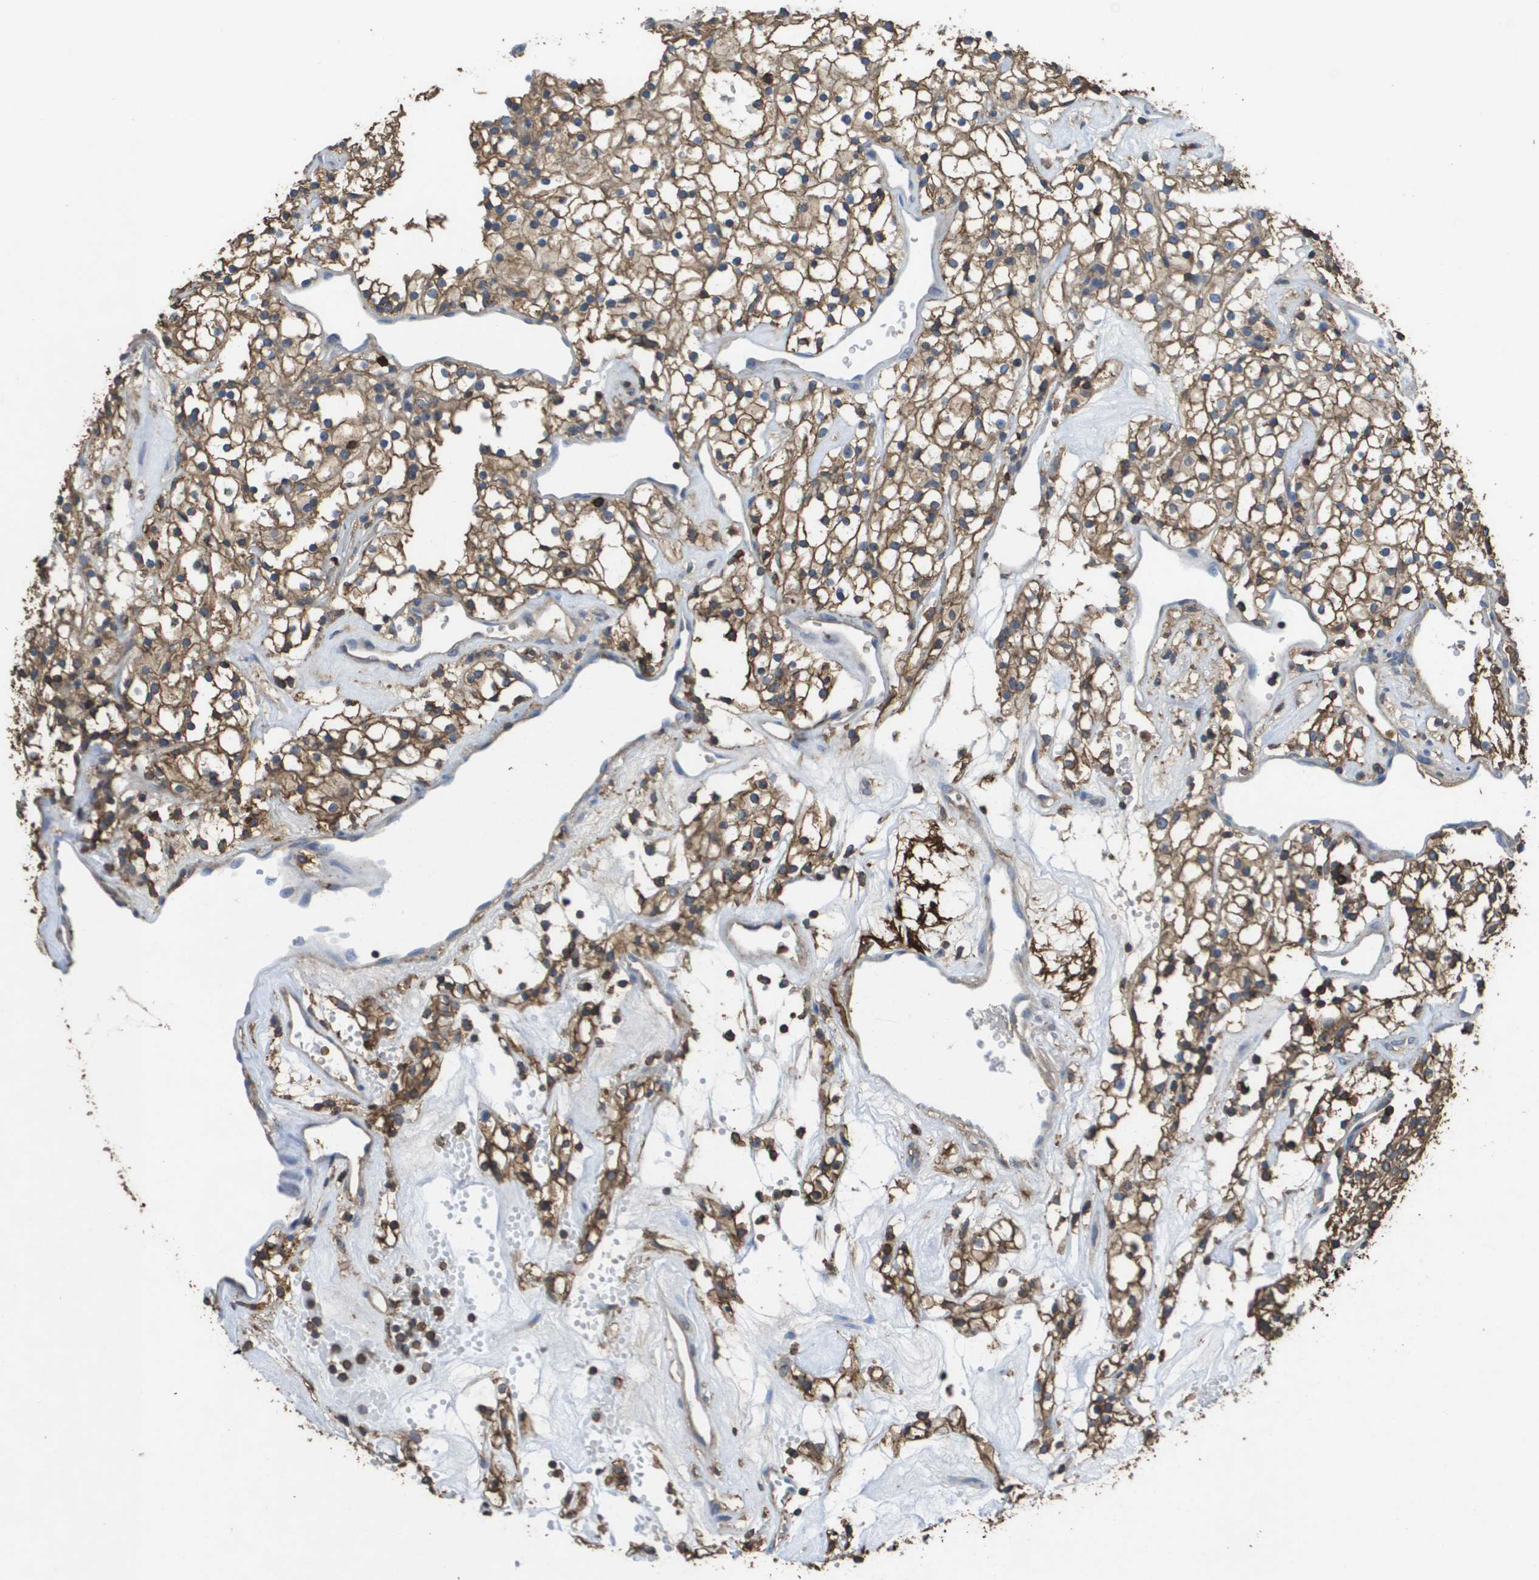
{"staining": {"intensity": "moderate", "quantity": ">75%", "location": "cytoplasmic/membranous"}, "tissue": "renal cancer", "cell_type": "Tumor cells", "image_type": "cancer", "snomed": [{"axis": "morphology", "description": "Adenocarcinoma, NOS"}, {"axis": "topography", "description": "Kidney"}], "caption": "Renal adenocarcinoma was stained to show a protein in brown. There is medium levels of moderate cytoplasmic/membranous positivity in approximately >75% of tumor cells.", "gene": "PASK", "patient": {"sex": "male", "age": 59}}